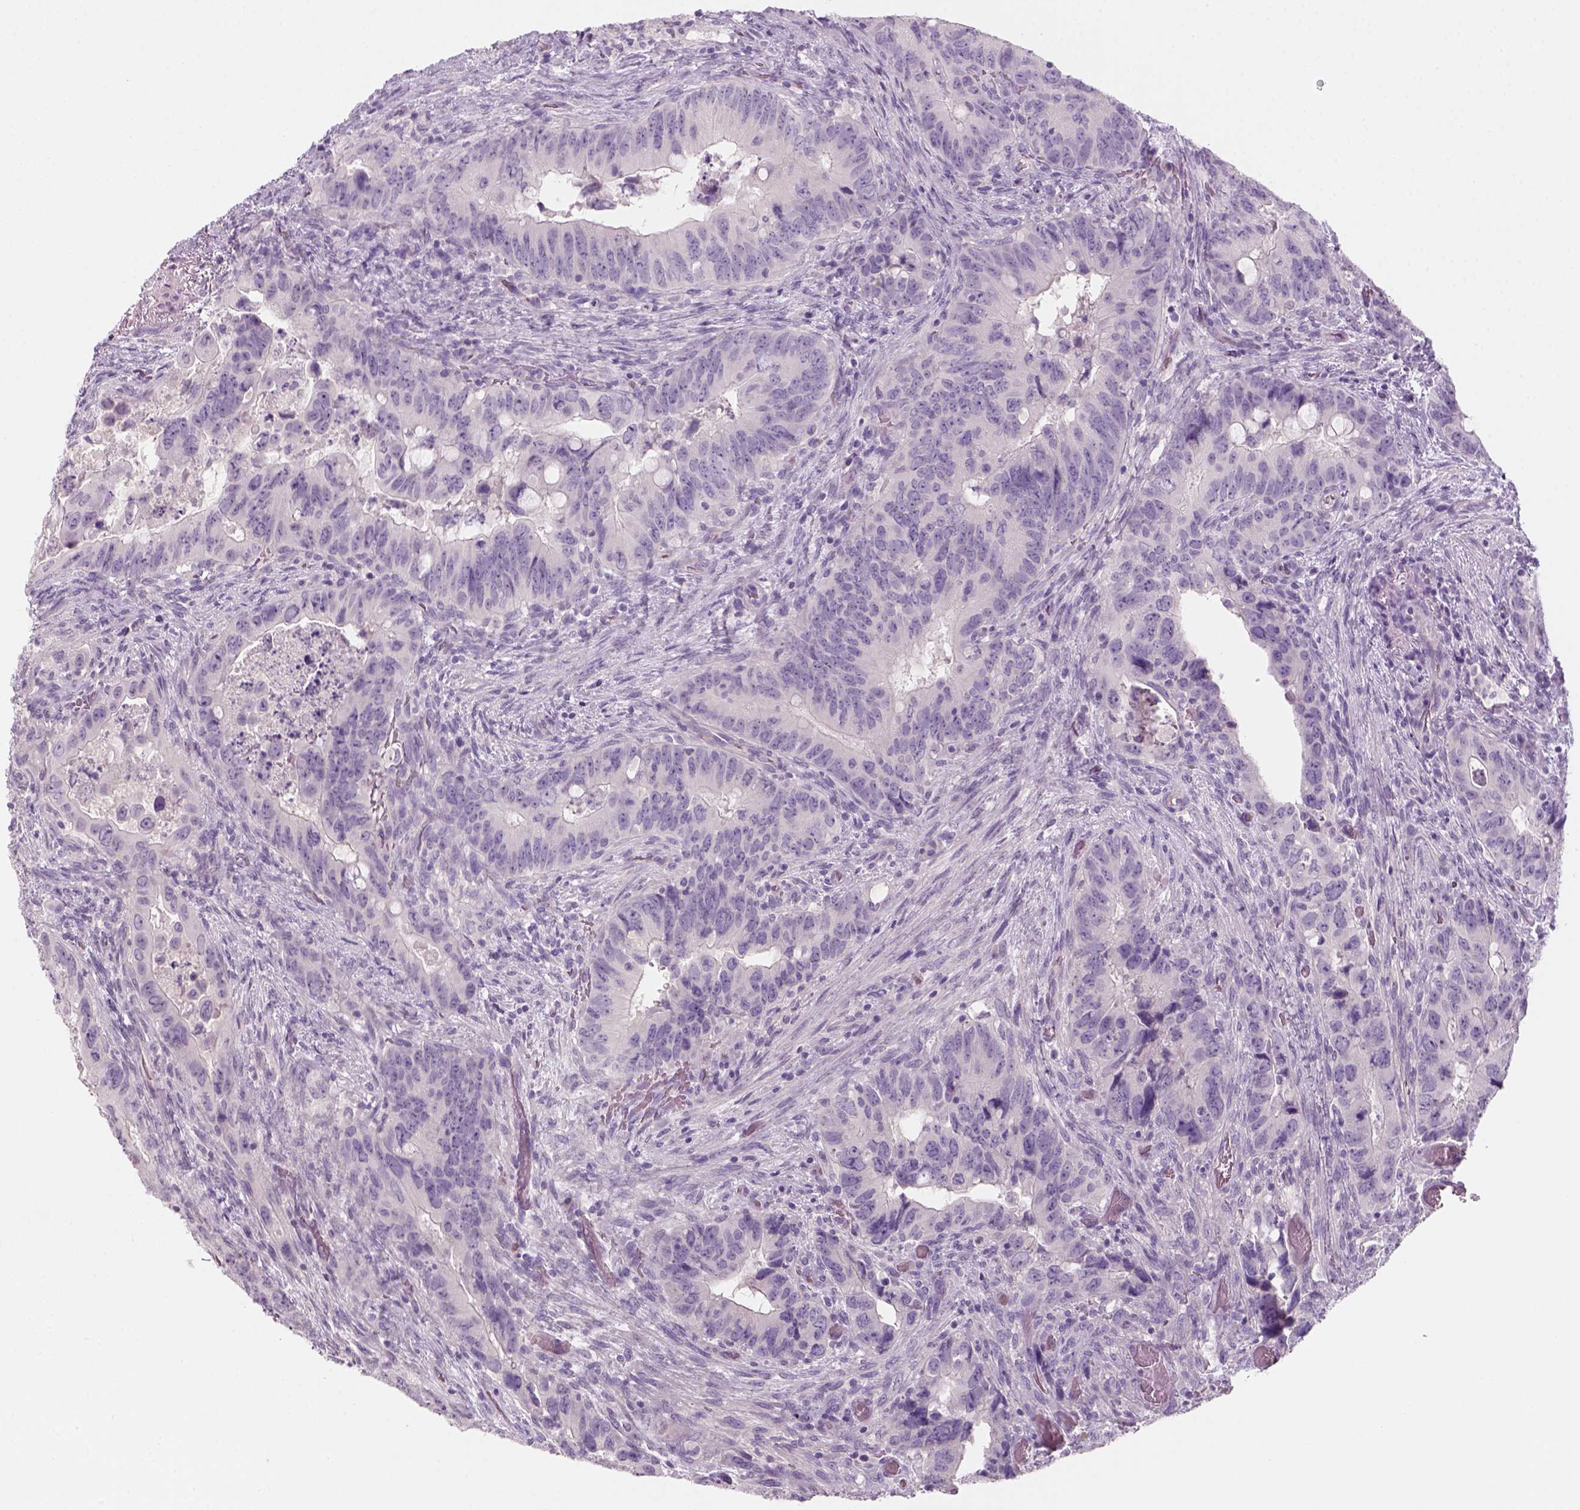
{"staining": {"intensity": "negative", "quantity": "none", "location": "none"}, "tissue": "colorectal cancer", "cell_type": "Tumor cells", "image_type": "cancer", "snomed": [{"axis": "morphology", "description": "Adenocarcinoma, NOS"}, {"axis": "topography", "description": "Rectum"}], "caption": "This is a histopathology image of IHC staining of colorectal cancer (adenocarcinoma), which shows no staining in tumor cells.", "gene": "KRT25", "patient": {"sex": "male", "age": 78}}